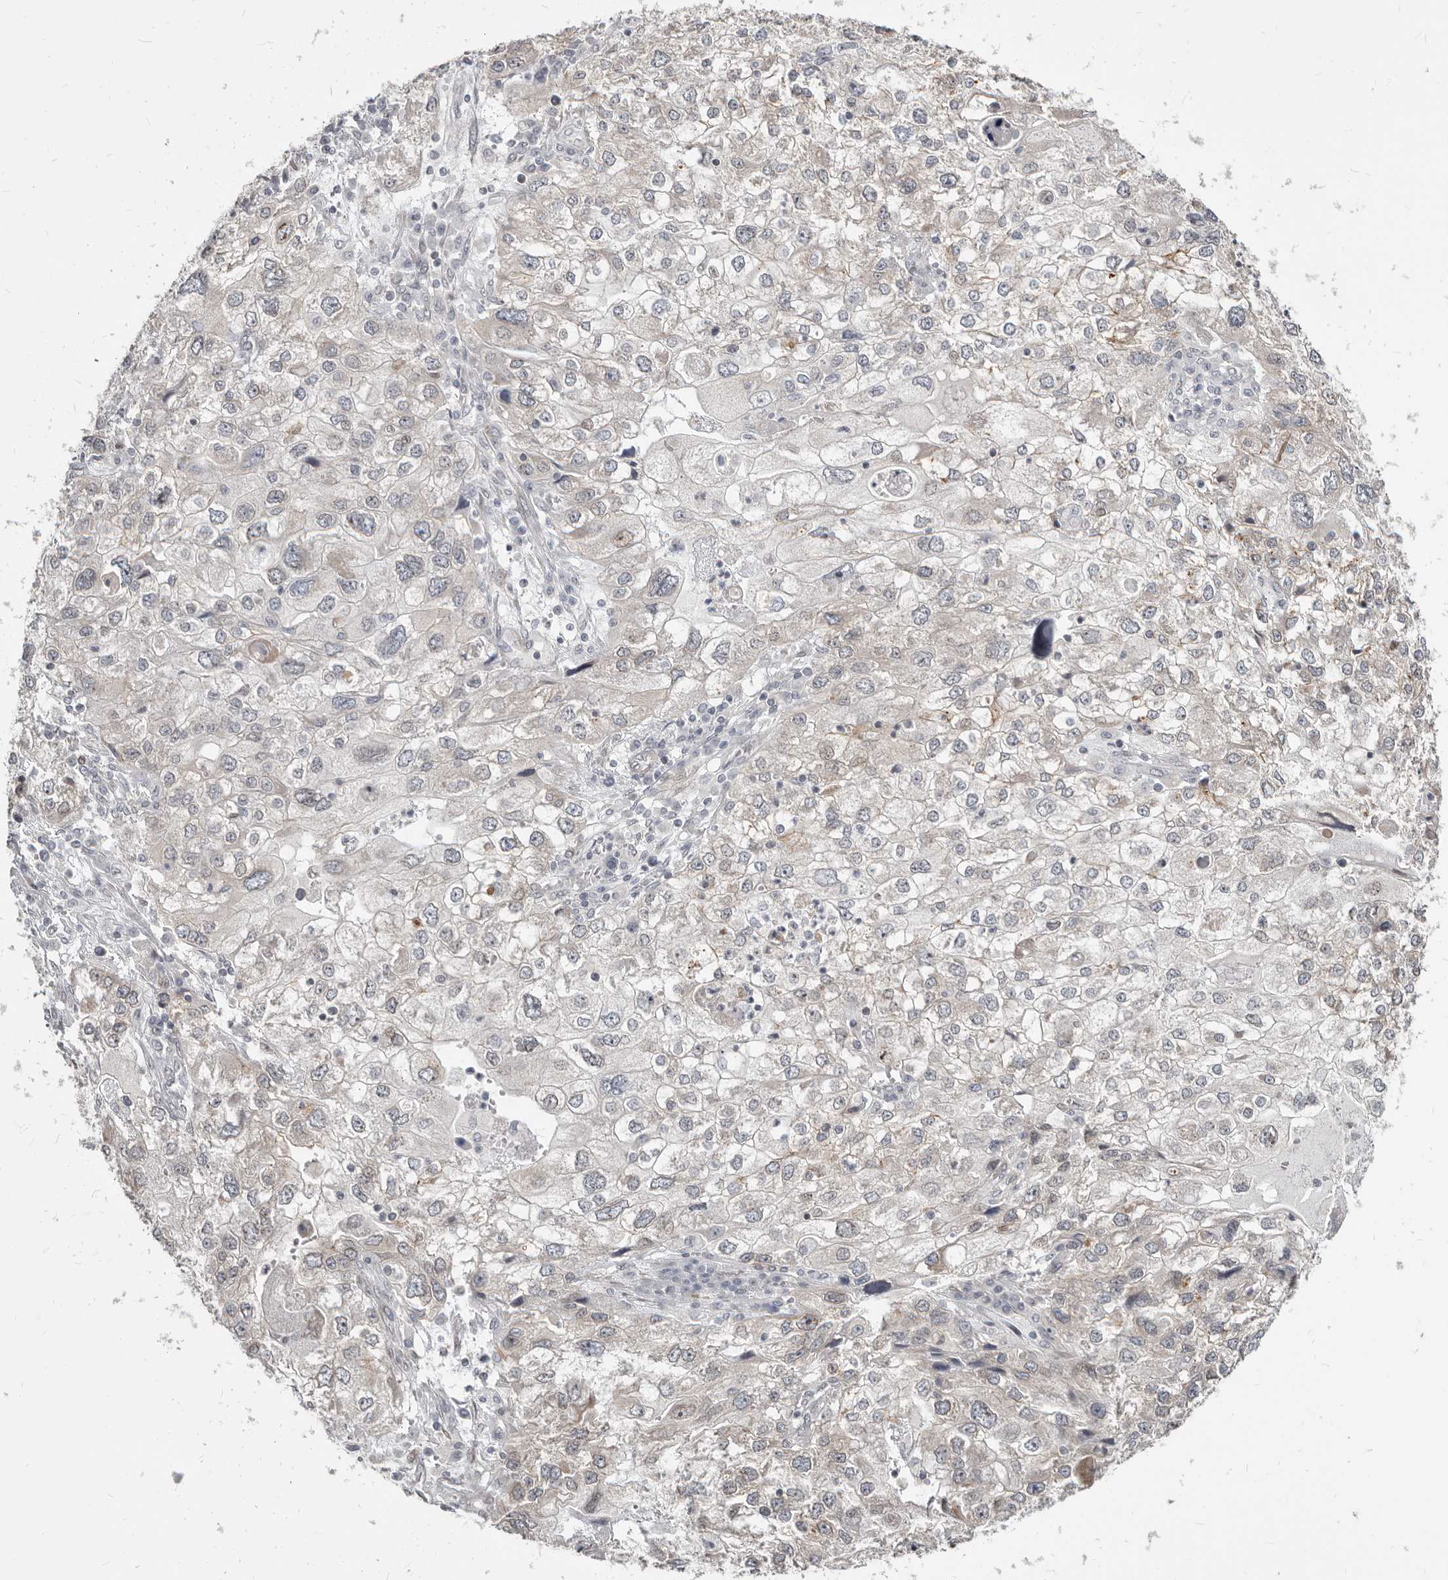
{"staining": {"intensity": "negative", "quantity": "none", "location": "none"}, "tissue": "endometrial cancer", "cell_type": "Tumor cells", "image_type": "cancer", "snomed": [{"axis": "morphology", "description": "Adenocarcinoma, NOS"}, {"axis": "topography", "description": "Endometrium"}], "caption": "A high-resolution histopathology image shows immunohistochemistry (IHC) staining of endometrial cancer, which displays no significant positivity in tumor cells.", "gene": "NUP153", "patient": {"sex": "female", "age": 49}}